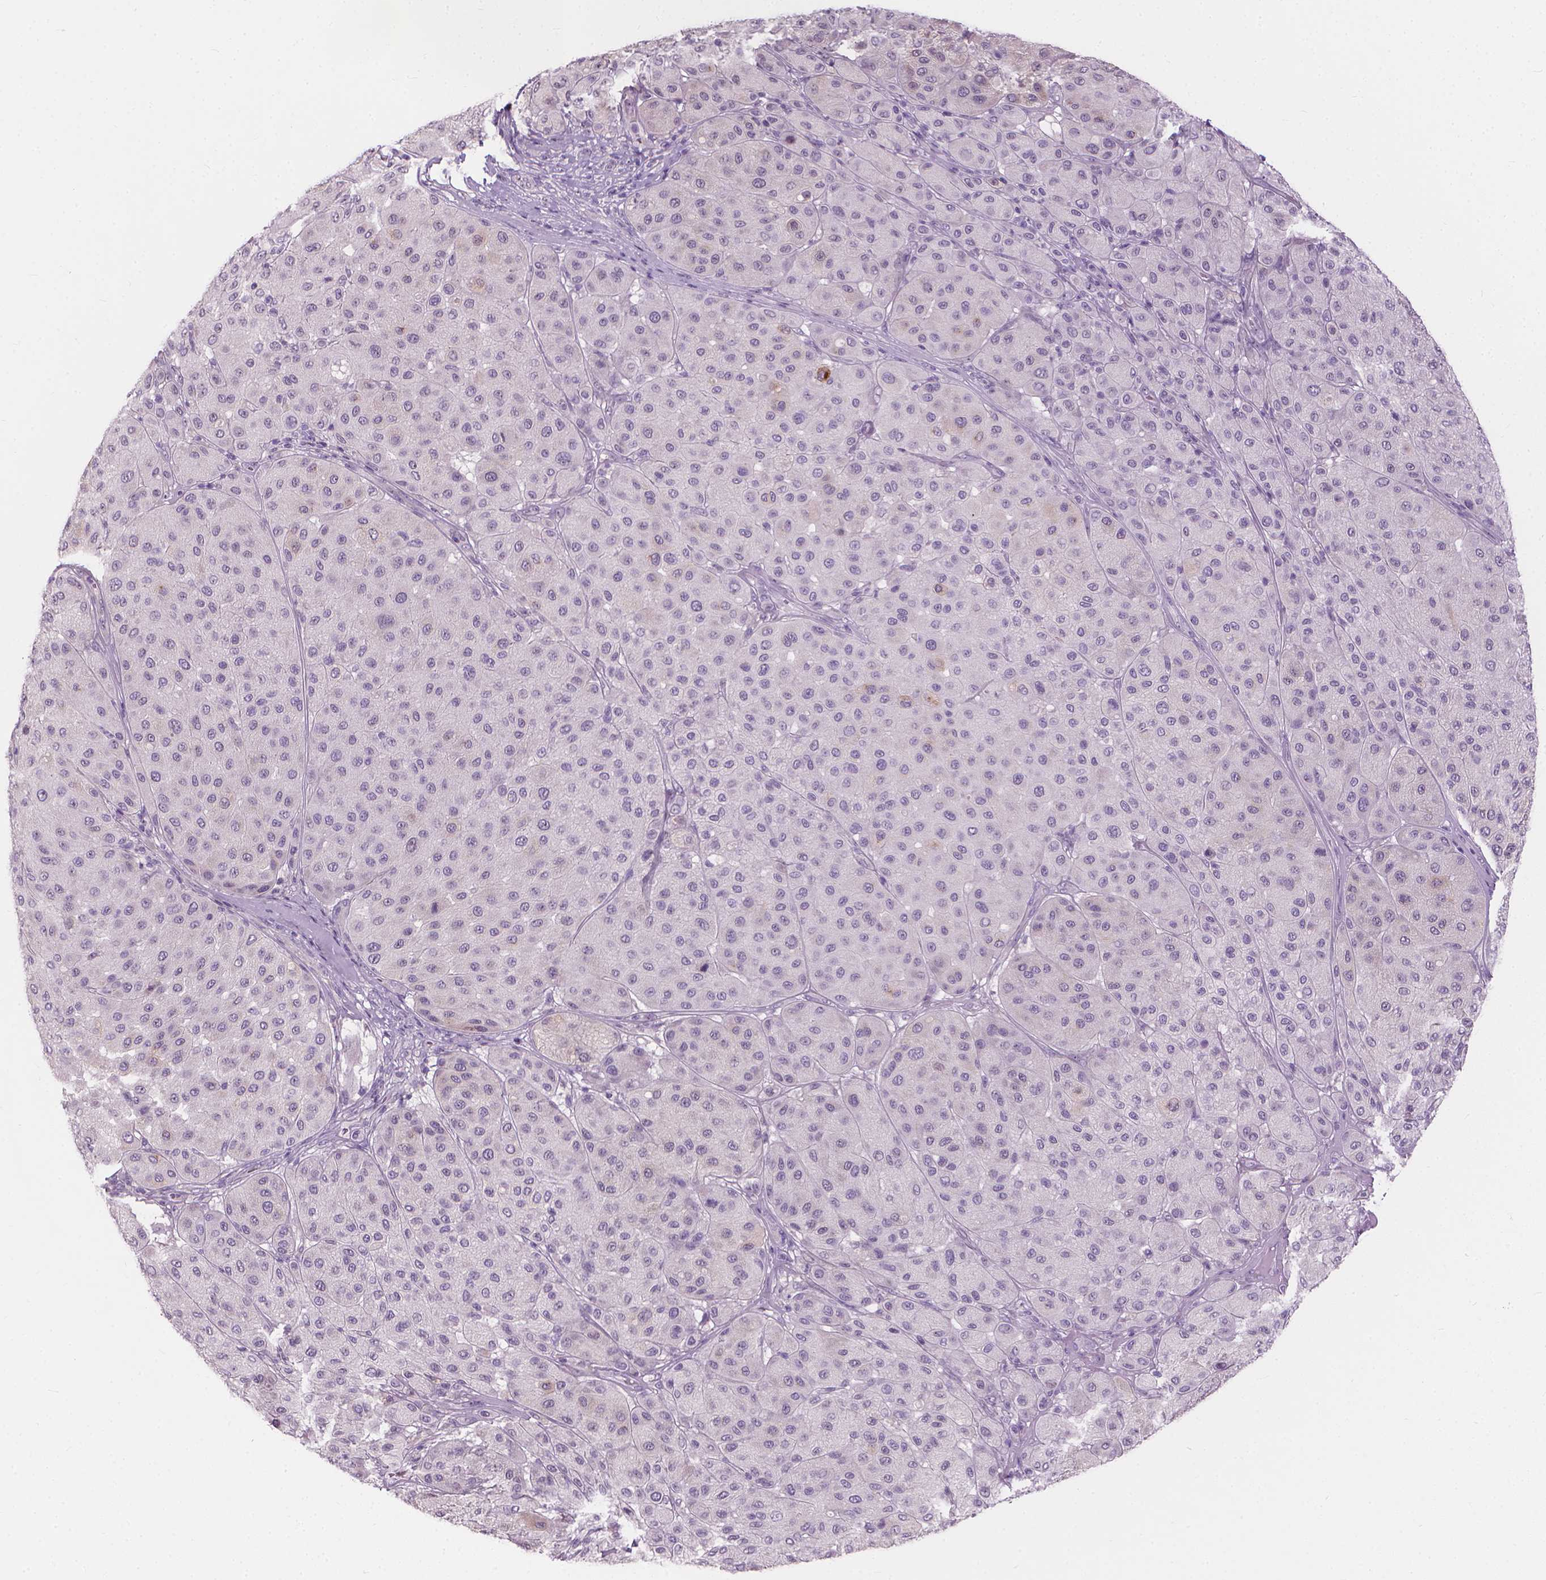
{"staining": {"intensity": "negative", "quantity": "none", "location": "none"}, "tissue": "melanoma", "cell_type": "Tumor cells", "image_type": "cancer", "snomed": [{"axis": "morphology", "description": "Malignant melanoma, Metastatic site"}, {"axis": "topography", "description": "Smooth muscle"}], "caption": "Tumor cells show no significant staining in melanoma.", "gene": "GPRC5A", "patient": {"sex": "male", "age": 41}}